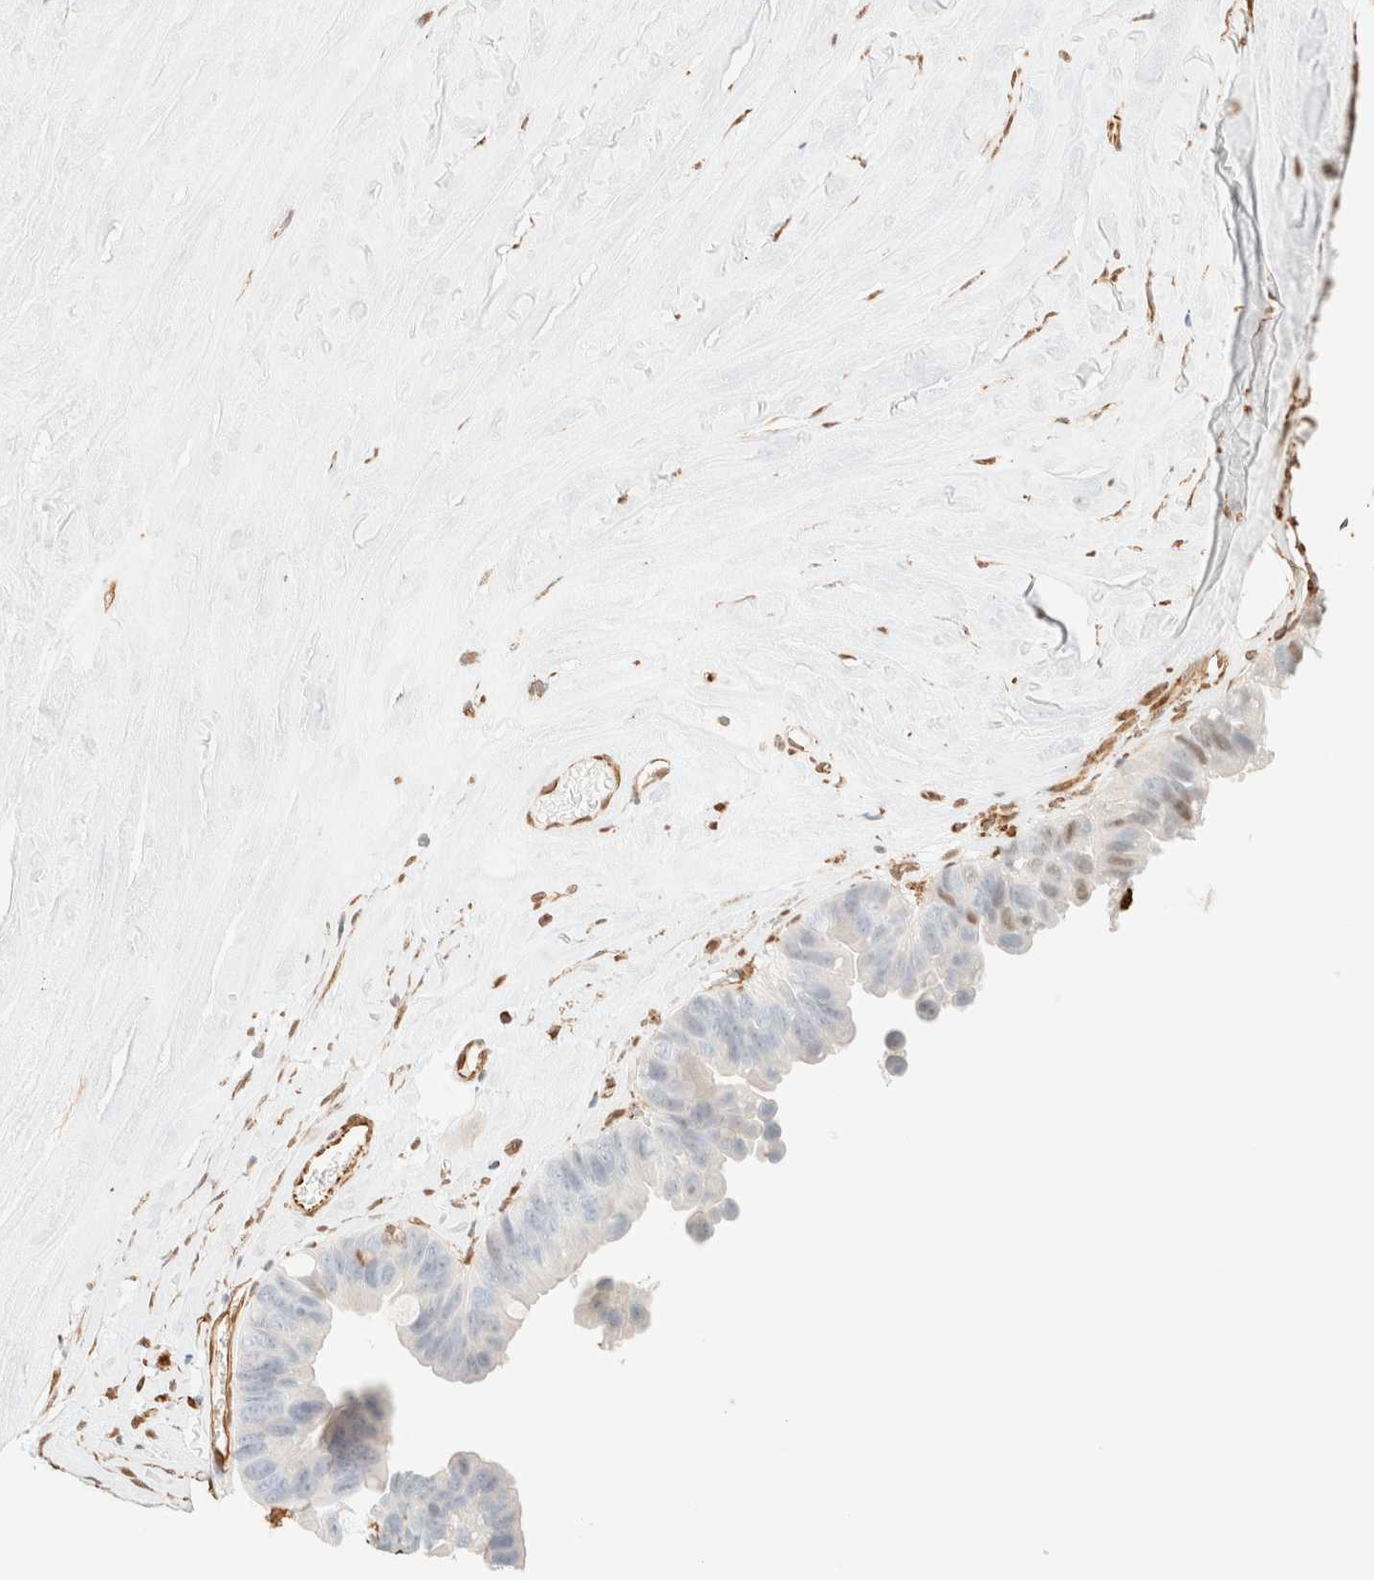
{"staining": {"intensity": "negative", "quantity": "none", "location": "none"}, "tissue": "ovarian cancer", "cell_type": "Tumor cells", "image_type": "cancer", "snomed": [{"axis": "morphology", "description": "Cystadenocarcinoma, mucinous, NOS"}, {"axis": "topography", "description": "Ovary"}], "caption": "The micrograph demonstrates no significant positivity in tumor cells of ovarian cancer. (DAB (3,3'-diaminobenzidine) IHC, high magnification).", "gene": "ZSCAN18", "patient": {"sex": "female", "age": 61}}